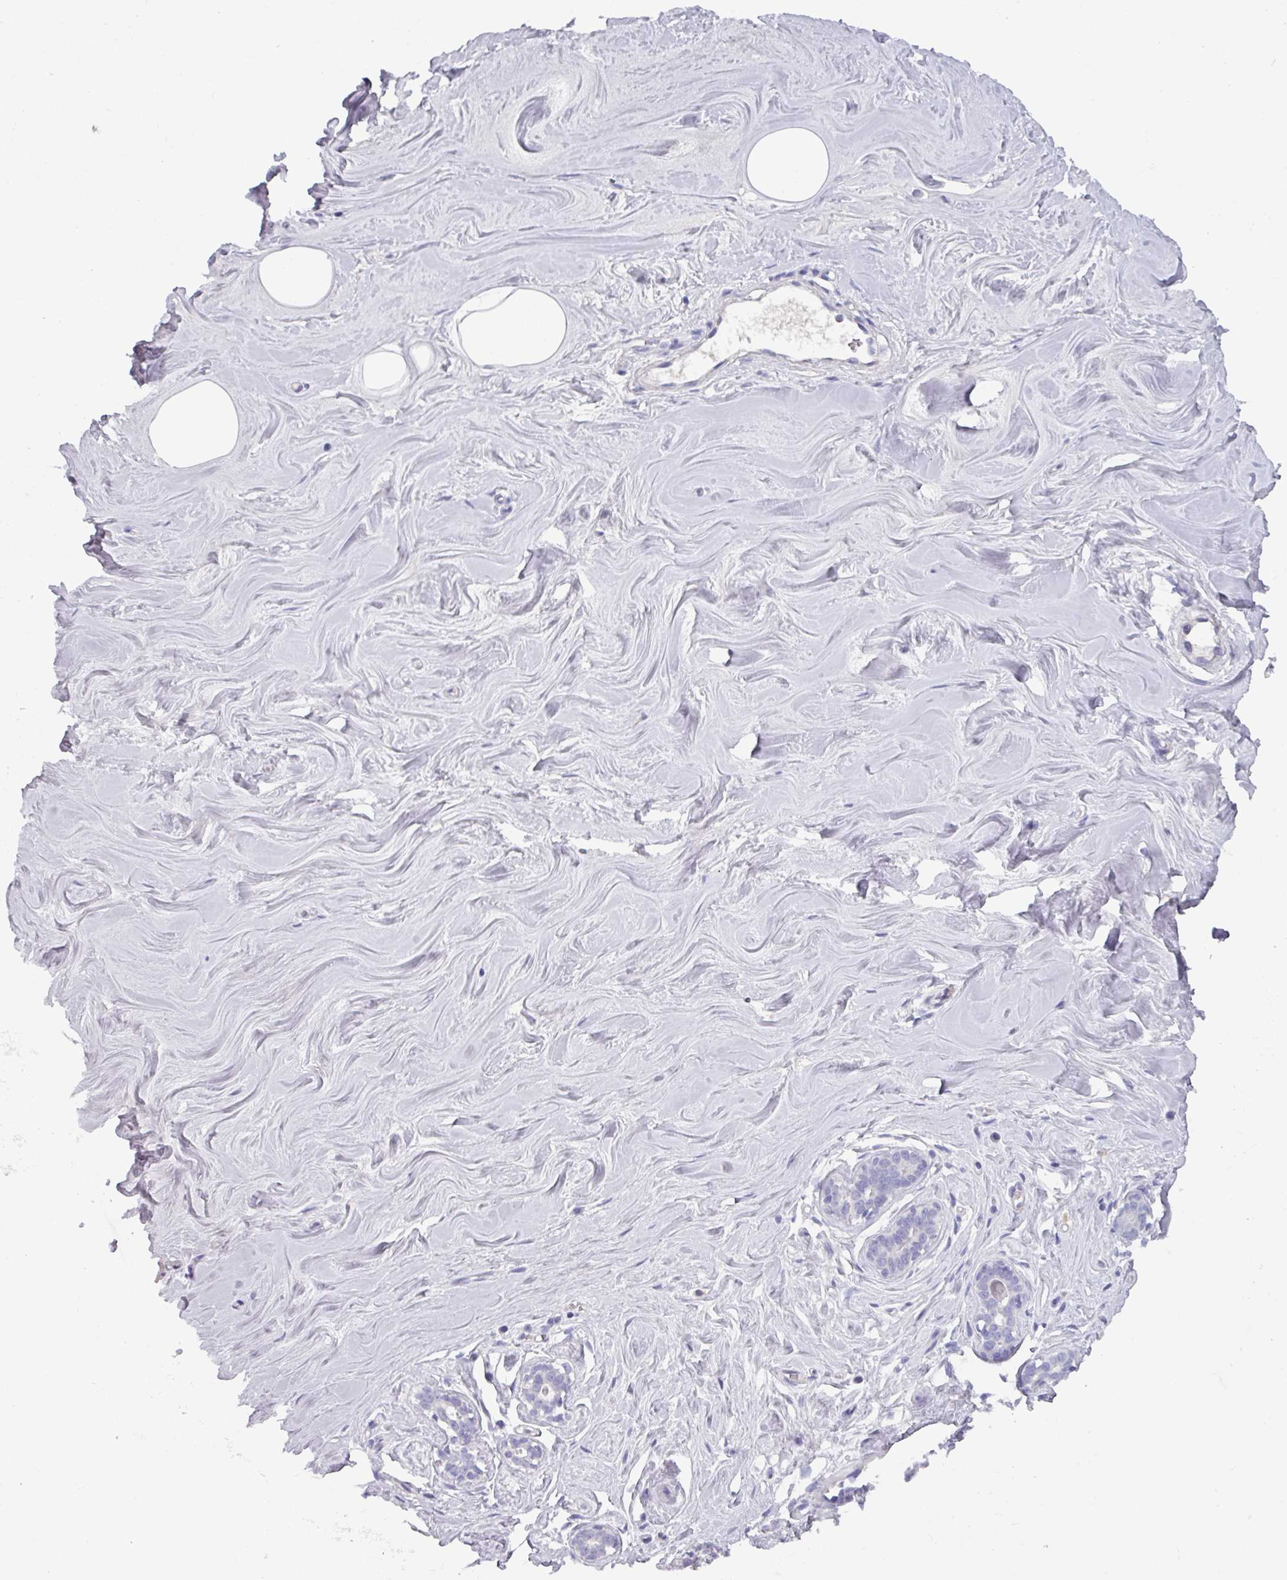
{"staining": {"intensity": "negative", "quantity": "none", "location": "none"}, "tissue": "breast", "cell_type": "Adipocytes", "image_type": "normal", "snomed": [{"axis": "morphology", "description": "Normal tissue, NOS"}, {"axis": "topography", "description": "Breast"}], "caption": "A high-resolution histopathology image shows immunohistochemistry staining of benign breast, which displays no significant expression in adipocytes. (DAB IHC, high magnification).", "gene": "OR2T10", "patient": {"sex": "female", "age": 25}}